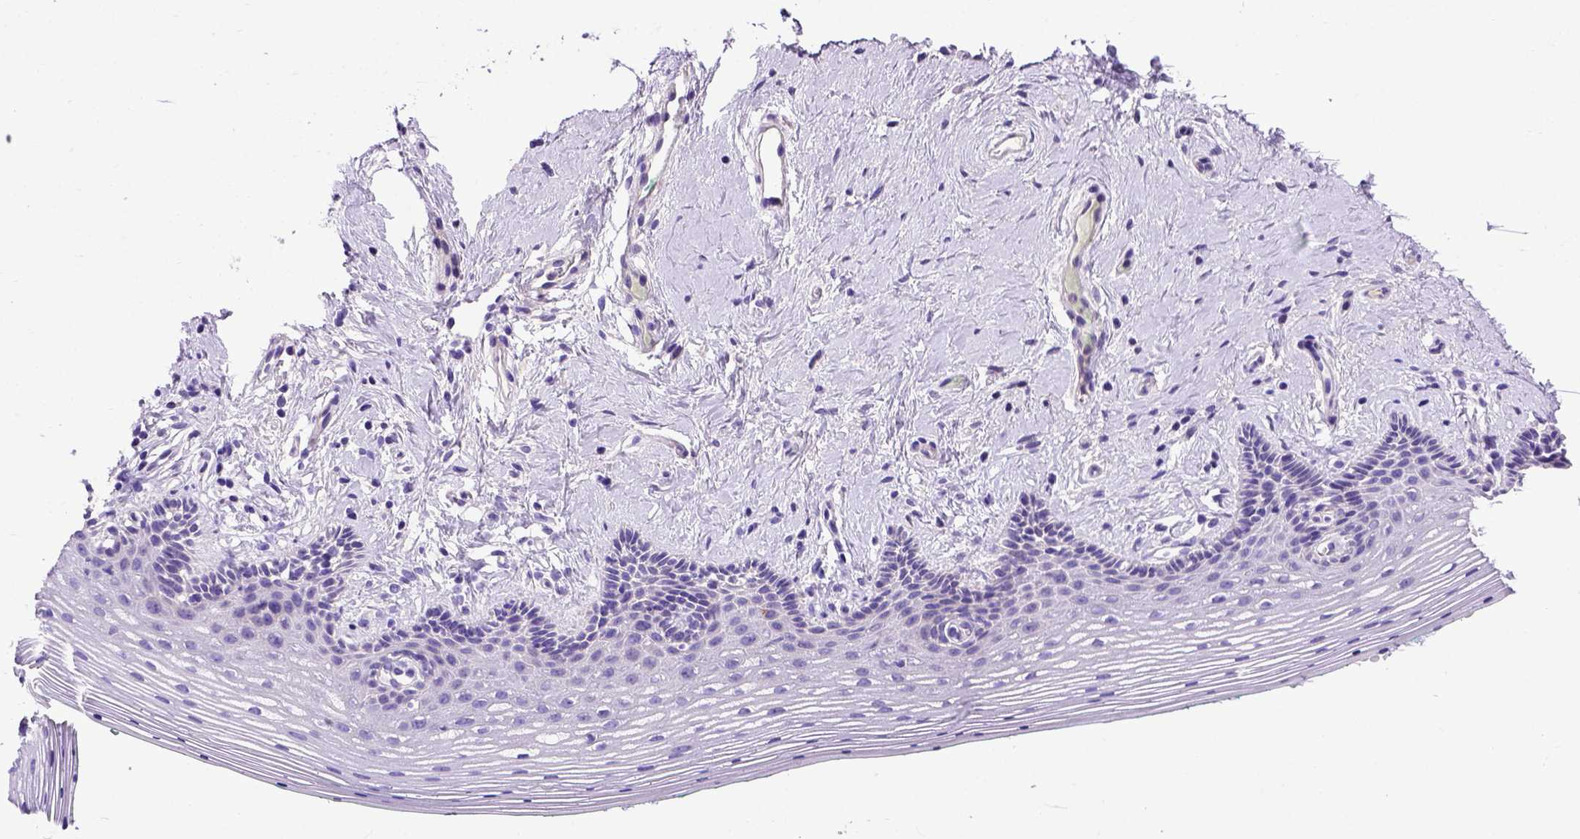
{"staining": {"intensity": "negative", "quantity": "none", "location": "none"}, "tissue": "vagina", "cell_type": "Squamous epithelial cells", "image_type": "normal", "snomed": [{"axis": "morphology", "description": "Normal tissue, NOS"}, {"axis": "topography", "description": "Vagina"}], "caption": "Immunohistochemistry photomicrograph of normal vagina stained for a protein (brown), which exhibits no expression in squamous epithelial cells.", "gene": "ADAM12", "patient": {"sex": "female", "age": 42}}